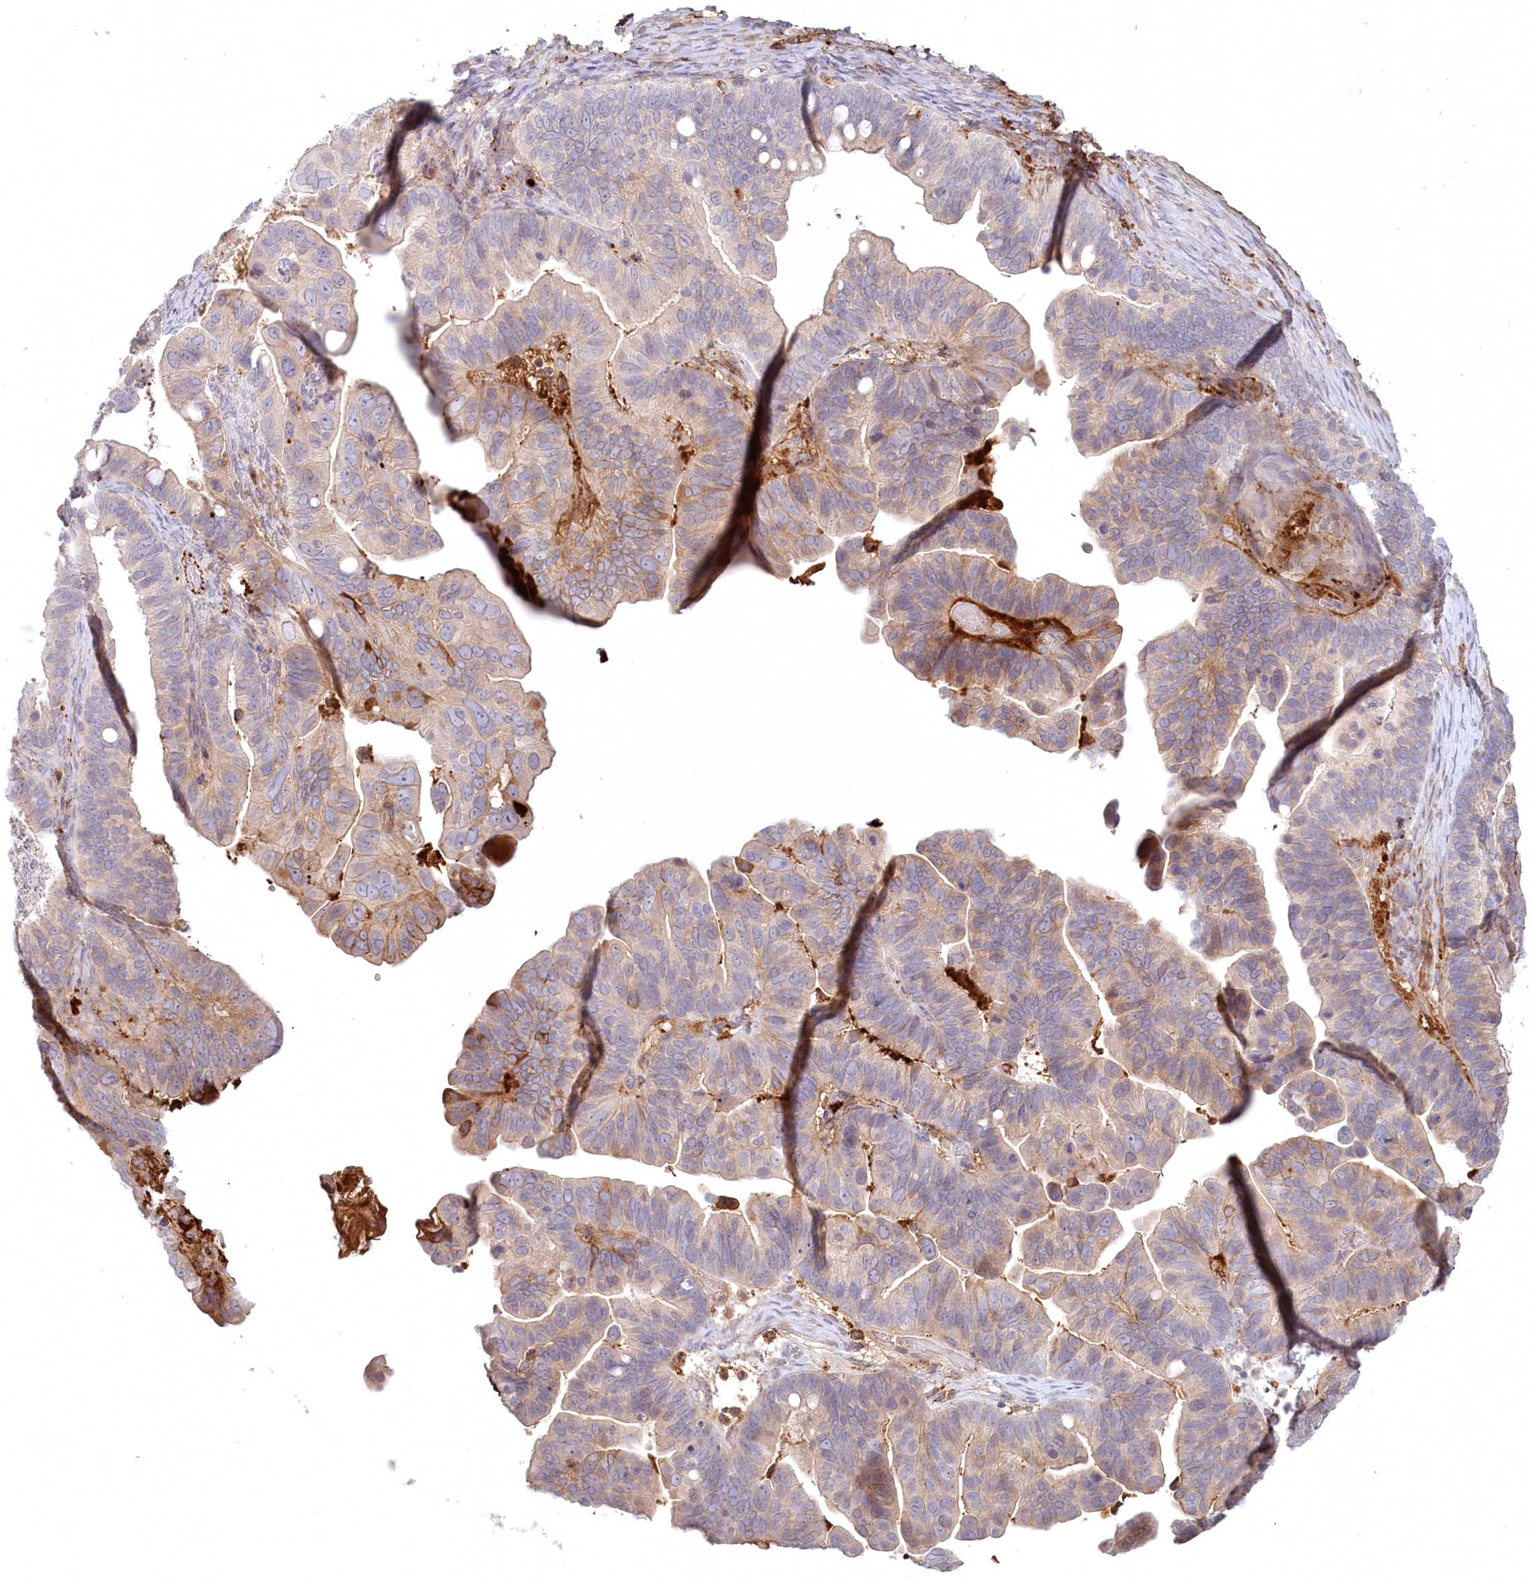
{"staining": {"intensity": "moderate", "quantity": "<25%", "location": "cytoplasmic/membranous"}, "tissue": "ovarian cancer", "cell_type": "Tumor cells", "image_type": "cancer", "snomed": [{"axis": "morphology", "description": "Cystadenocarcinoma, serous, NOS"}, {"axis": "topography", "description": "Ovary"}], "caption": "Ovarian cancer (serous cystadenocarcinoma) stained with DAB (3,3'-diaminobenzidine) IHC displays low levels of moderate cytoplasmic/membranous expression in about <25% of tumor cells.", "gene": "PSAPL1", "patient": {"sex": "female", "age": 56}}